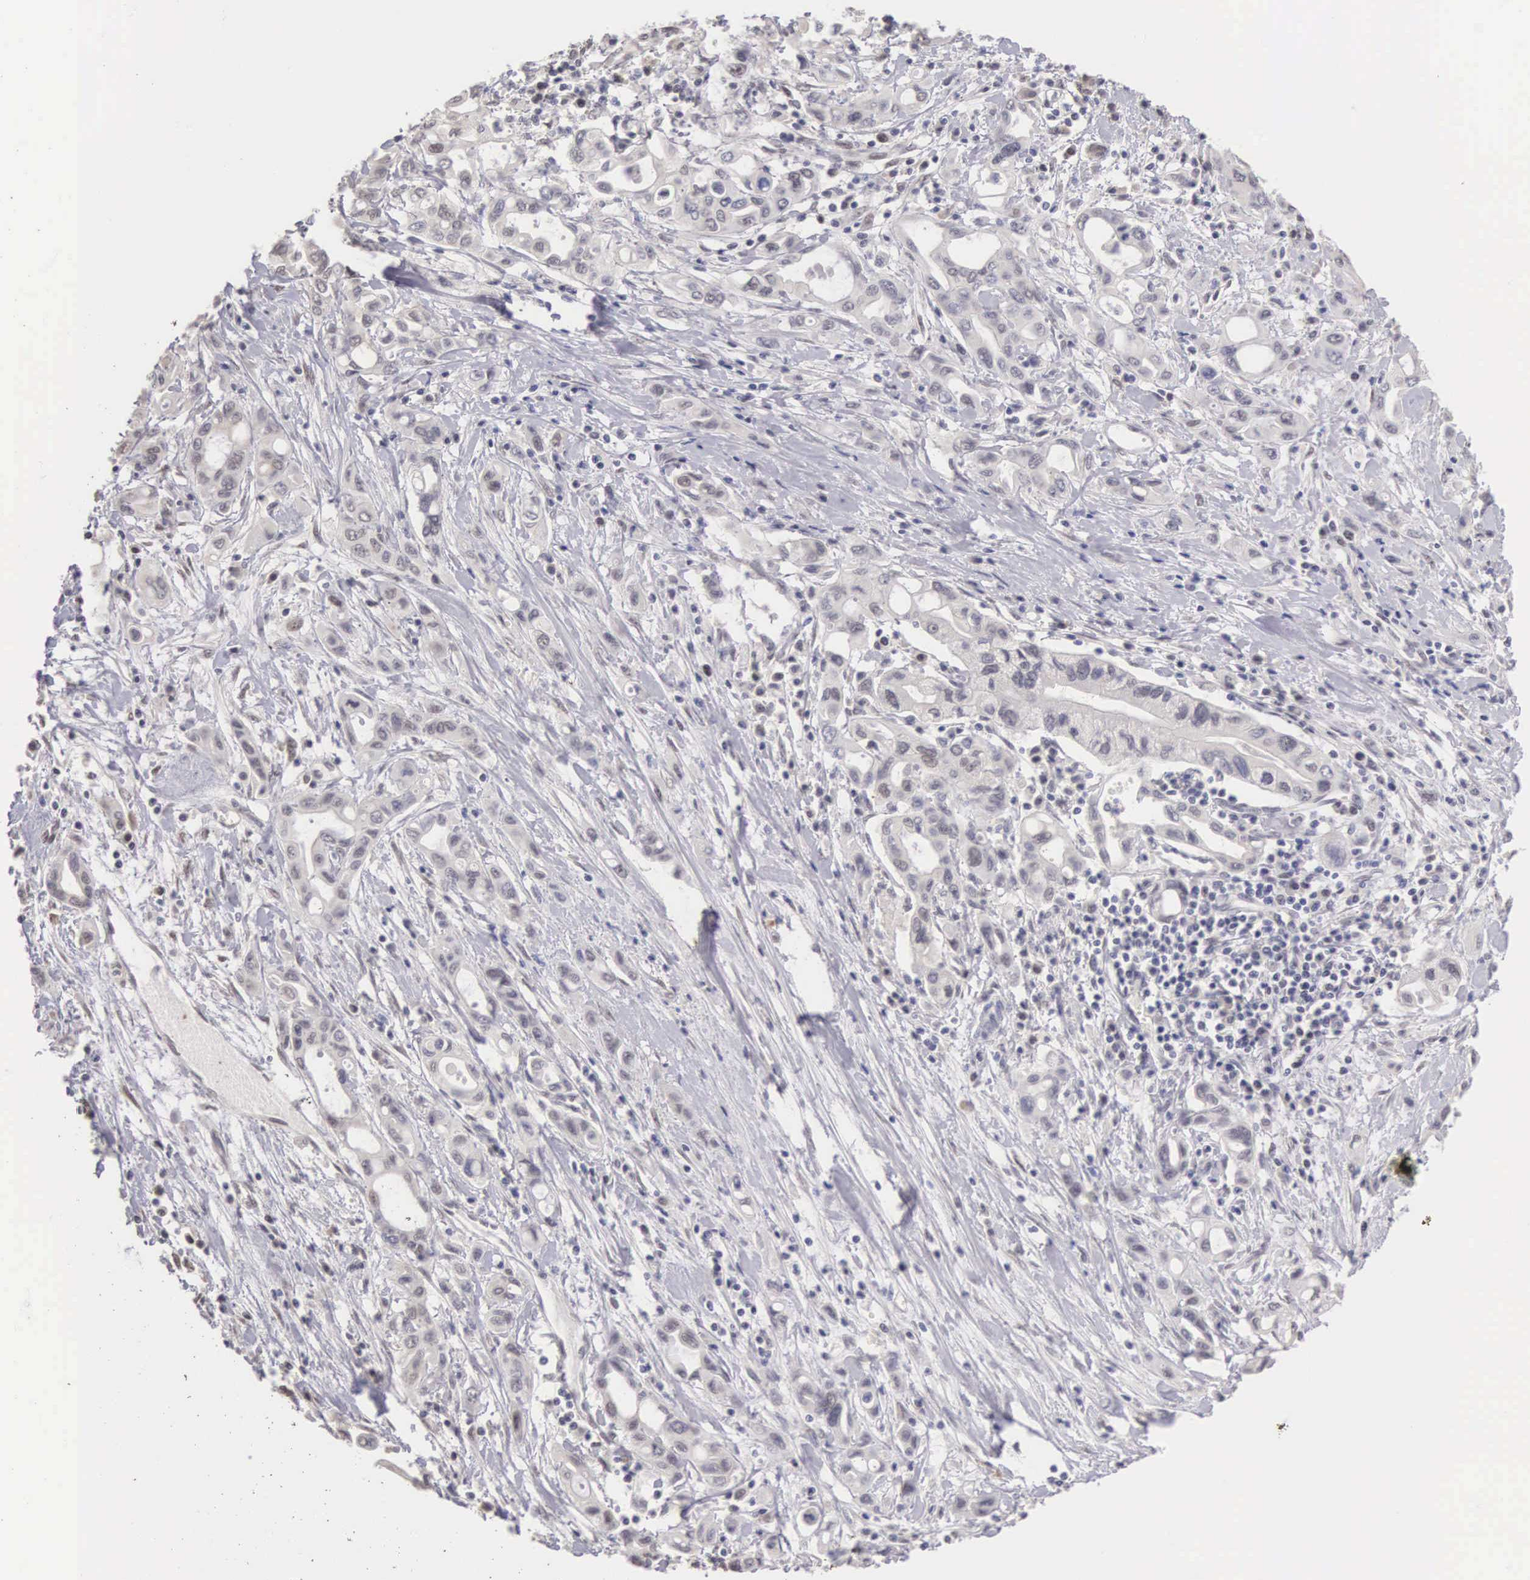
{"staining": {"intensity": "negative", "quantity": "none", "location": "none"}, "tissue": "pancreatic cancer", "cell_type": "Tumor cells", "image_type": "cancer", "snomed": [{"axis": "morphology", "description": "Adenocarcinoma, NOS"}, {"axis": "topography", "description": "Pancreas"}], "caption": "This is a image of immunohistochemistry staining of pancreatic adenocarcinoma, which shows no staining in tumor cells.", "gene": "HMGXB4", "patient": {"sex": "female", "age": 57}}